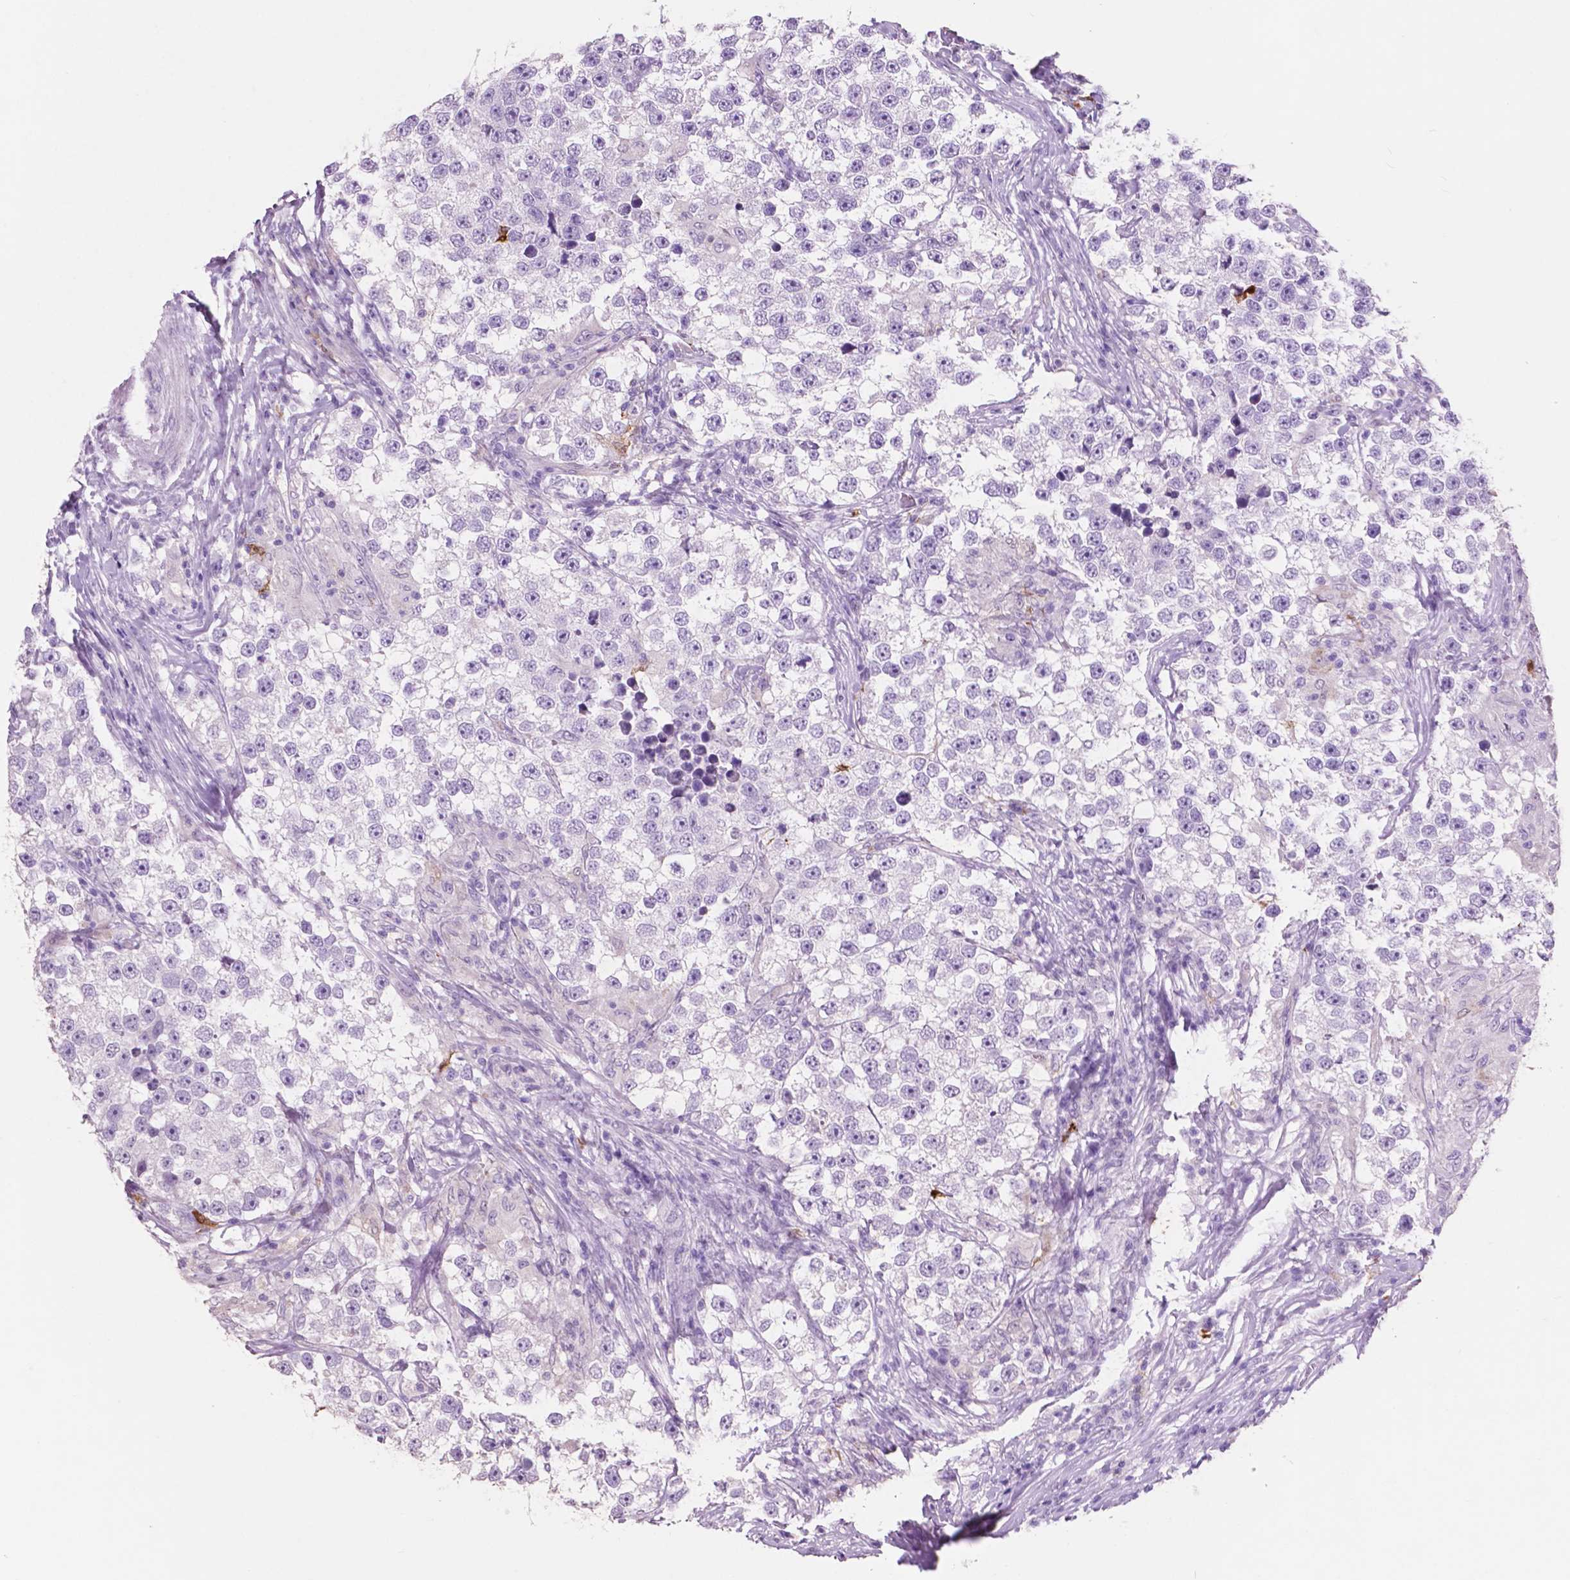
{"staining": {"intensity": "negative", "quantity": "none", "location": "none"}, "tissue": "testis cancer", "cell_type": "Tumor cells", "image_type": "cancer", "snomed": [{"axis": "morphology", "description": "Seminoma, NOS"}, {"axis": "topography", "description": "Testis"}], "caption": "Immunohistochemical staining of human testis seminoma reveals no significant staining in tumor cells. (Brightfield microscopy of DAB immunohistochemistry (IHC) at high magnification).", "gene": "IDO1", "patient": {"sex": "male", "age": 46}}